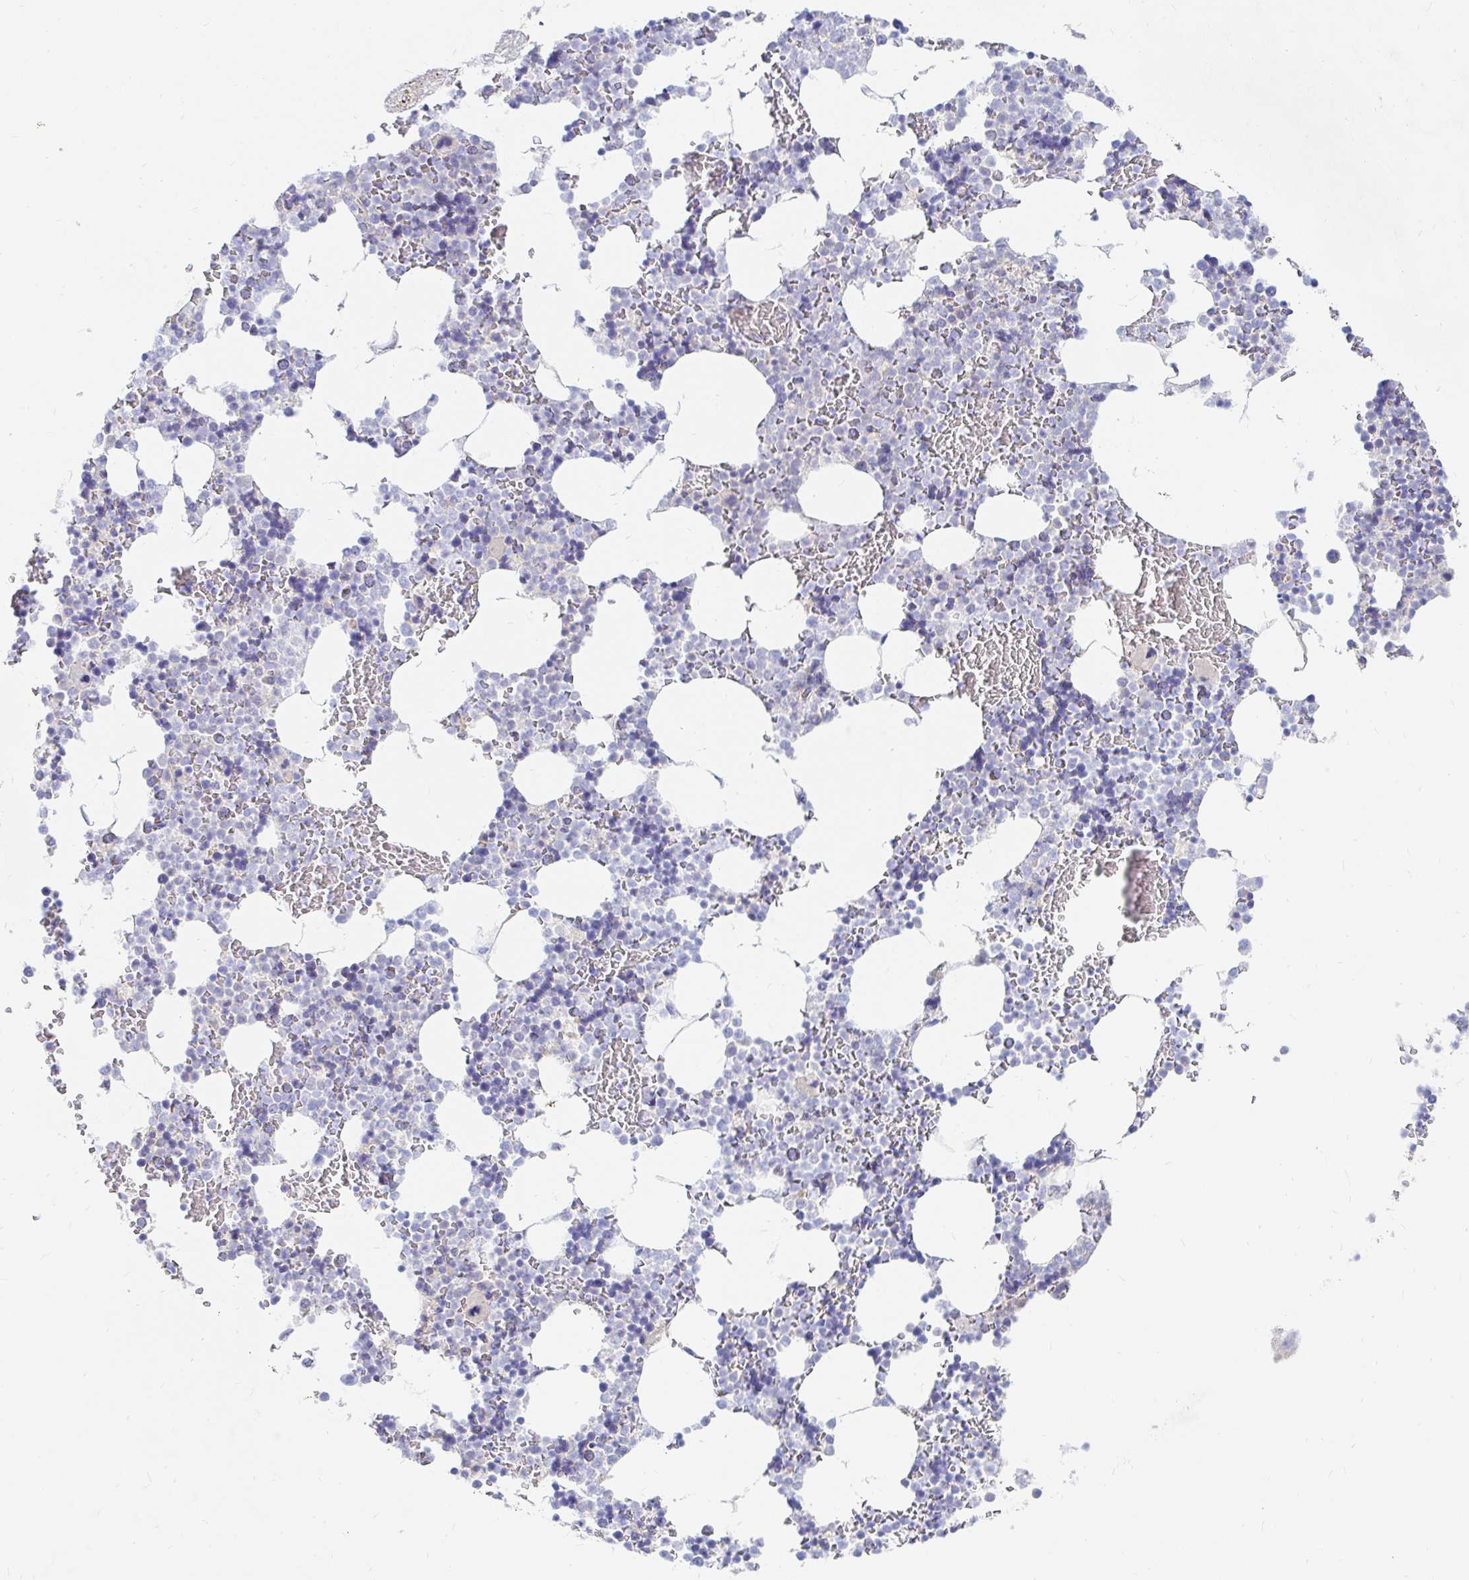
{"staining": {"intensity": "negative", "quantity": "none", "location": "none"}, "tissue": "bone marrow", "cell_type": "Hematopoietic cells", "image_type": "normal", "snomed": [{"axis": "morphology", "description": "Normal tissue, NOS"}, {"axis": "topography", "description": "Bone marrow"}], "caption": "The image exhibits no significant positivity in hematopoietic cells of bone marrow.", "gene": "NR2E1", "patient": {"sex": "female", "age": 42}}